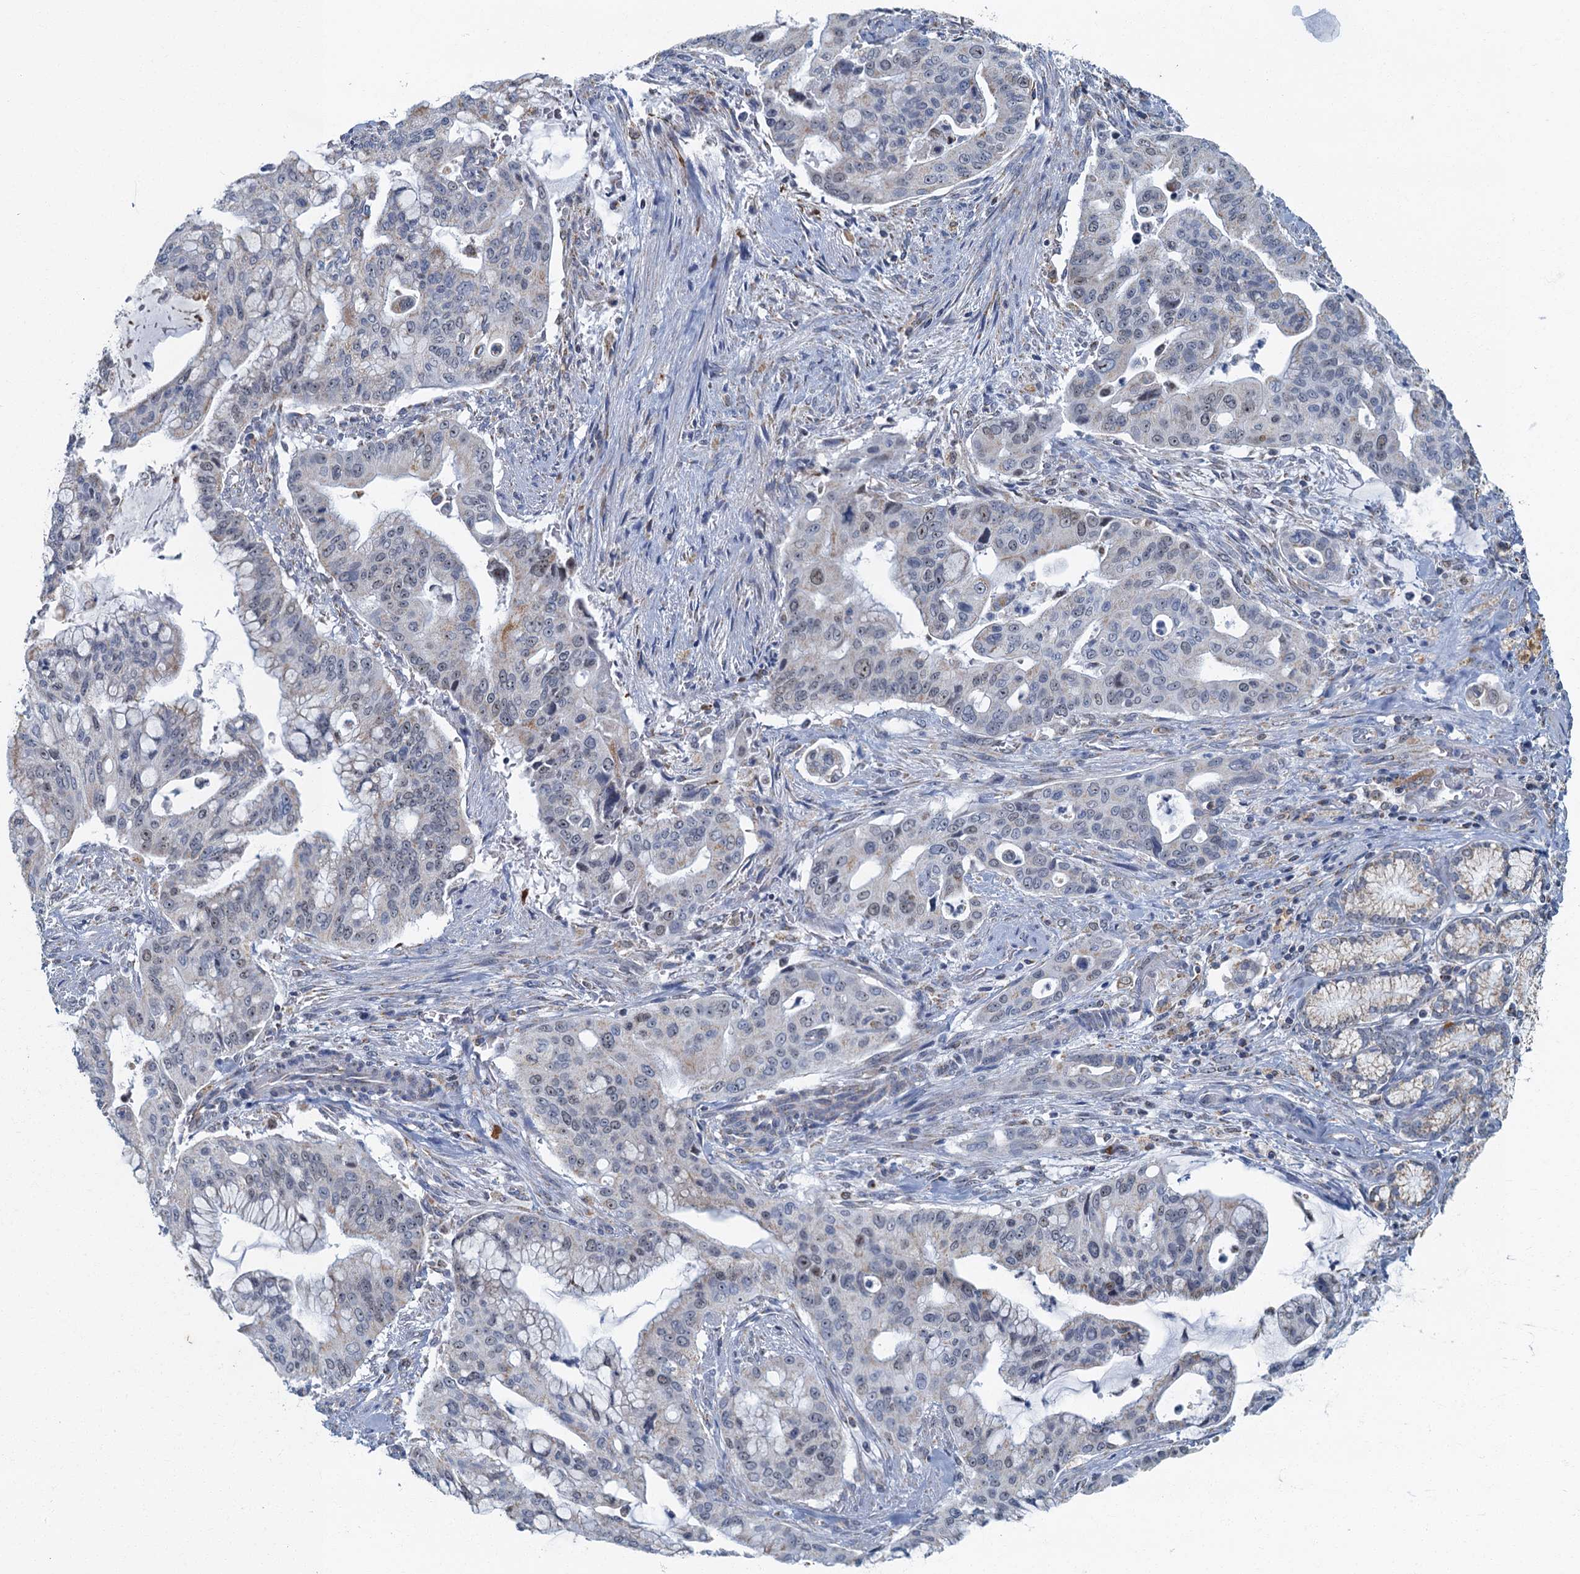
{"staining": {"intensity": "weak", "quantity": "<25%", "location": "cytoplasmic/membranous"}, "tissue": "pancreatic cancer", "cell_type": "Tumor cells", "image_type": "cancer", "snomed": [{"axis": "morphology", "description": "Adenocarcinoma, NOS"}, {"axis": "topography", "description": "Pancreas"}], "caption": "Immunohistochemistry (IHC) of pancreatic cancer demonstrates no expression in tumor cells.", "gene": "RAD9B", "patient": {"sex": "male", "age": 46}}